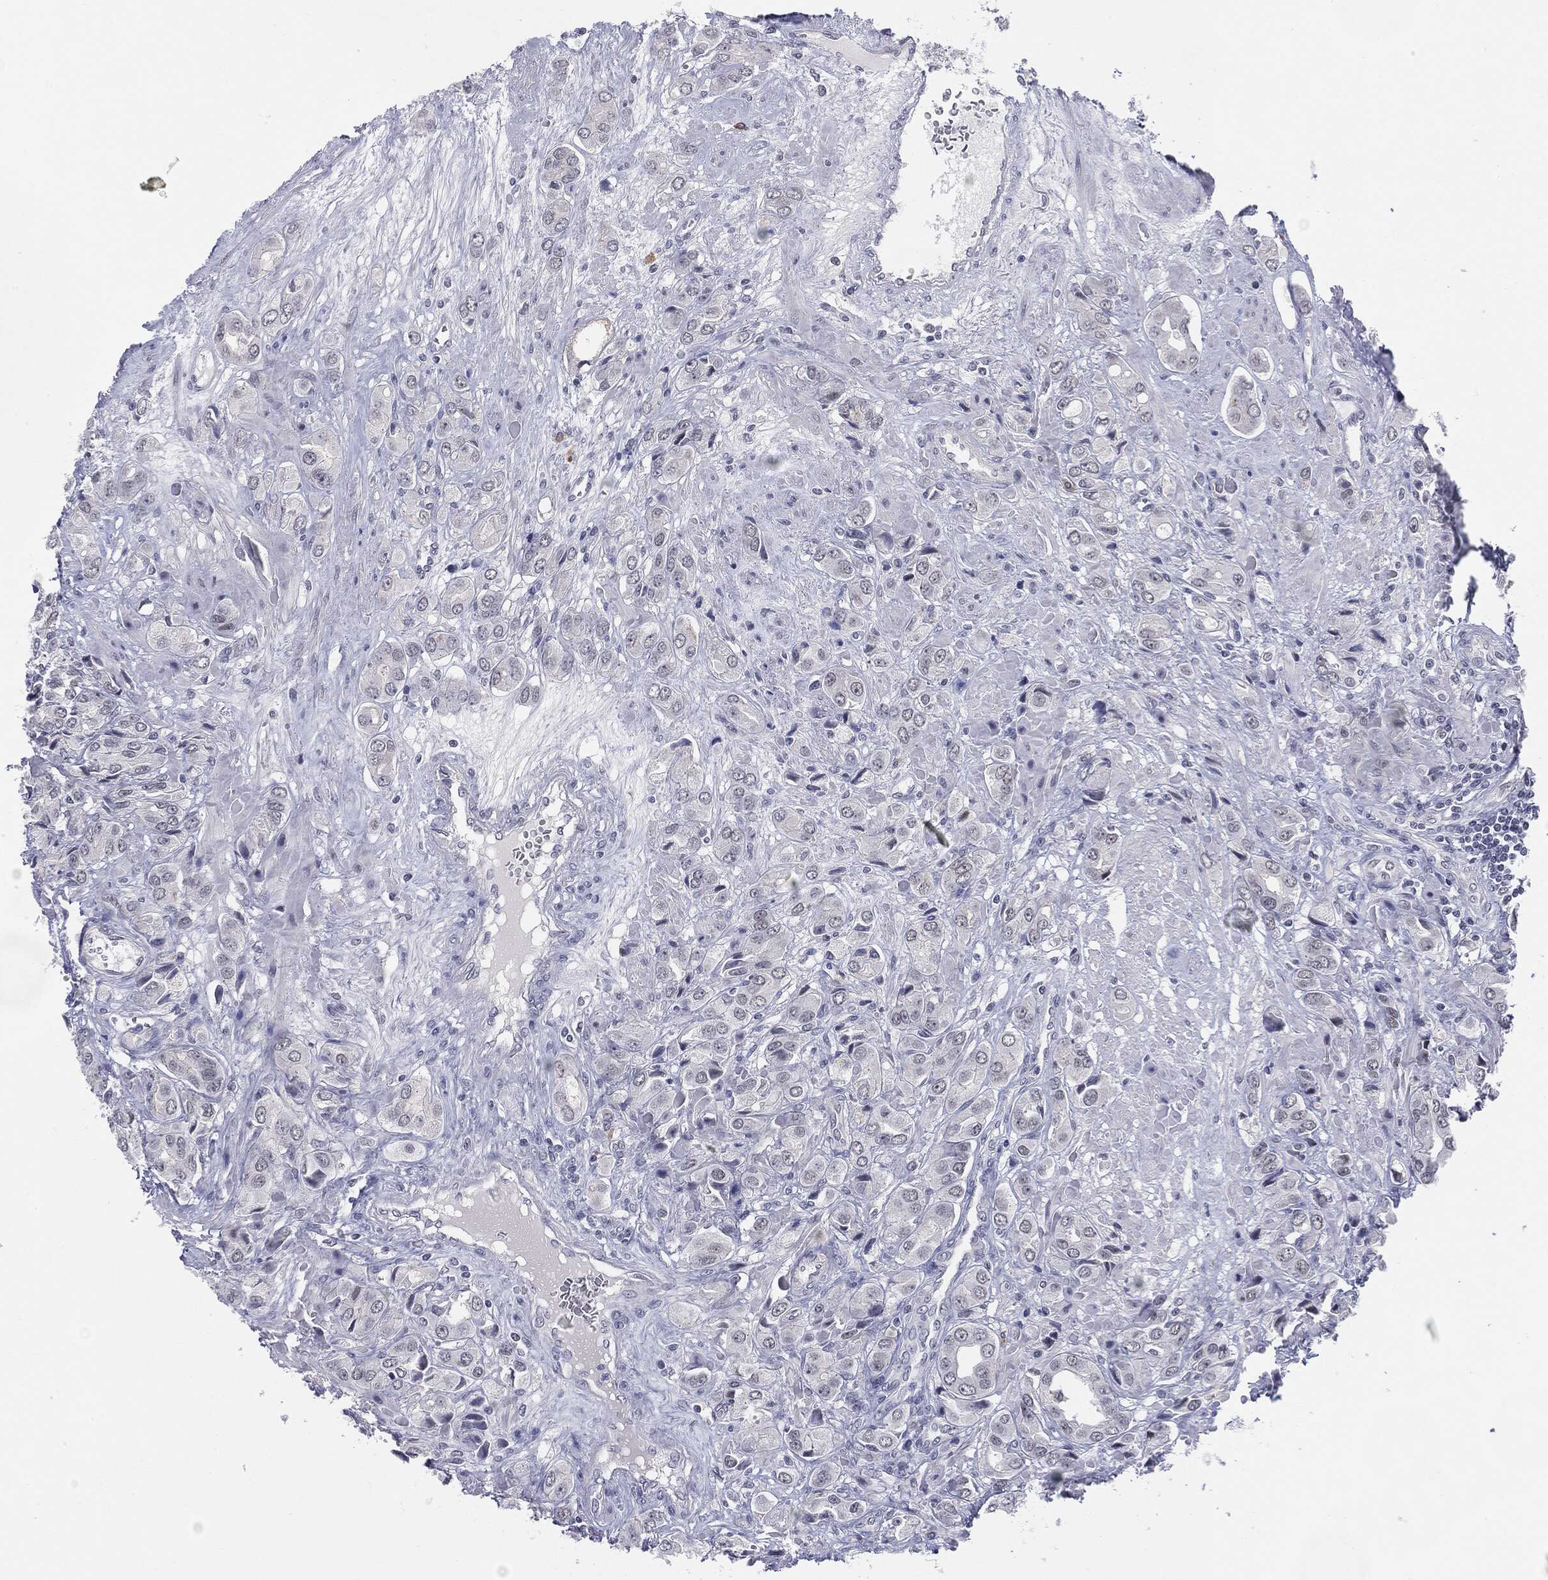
{"staining": {"intensity": "negative", "quantity": "none", "location": "none"}, "tissue": "prostate cancer", "cell_type": "Tumor cells", "image_type": "cancer", "snomed": [{"axis": "morphology", "description": "Adenocarcinoma, NOS"}, {"axis": "topography", "description": "Prostate and seminal vesicle, NOS"}, {"axis": "topography", "description": "Prostate"}], "caption": "Adenocarcinoma (prostate) stained for a protein using immunohistochemistry (IHC) exhibits no expression tumor cells.", "gene": "SLC5A5", "patient": {"sex": "male", "age": 69}}